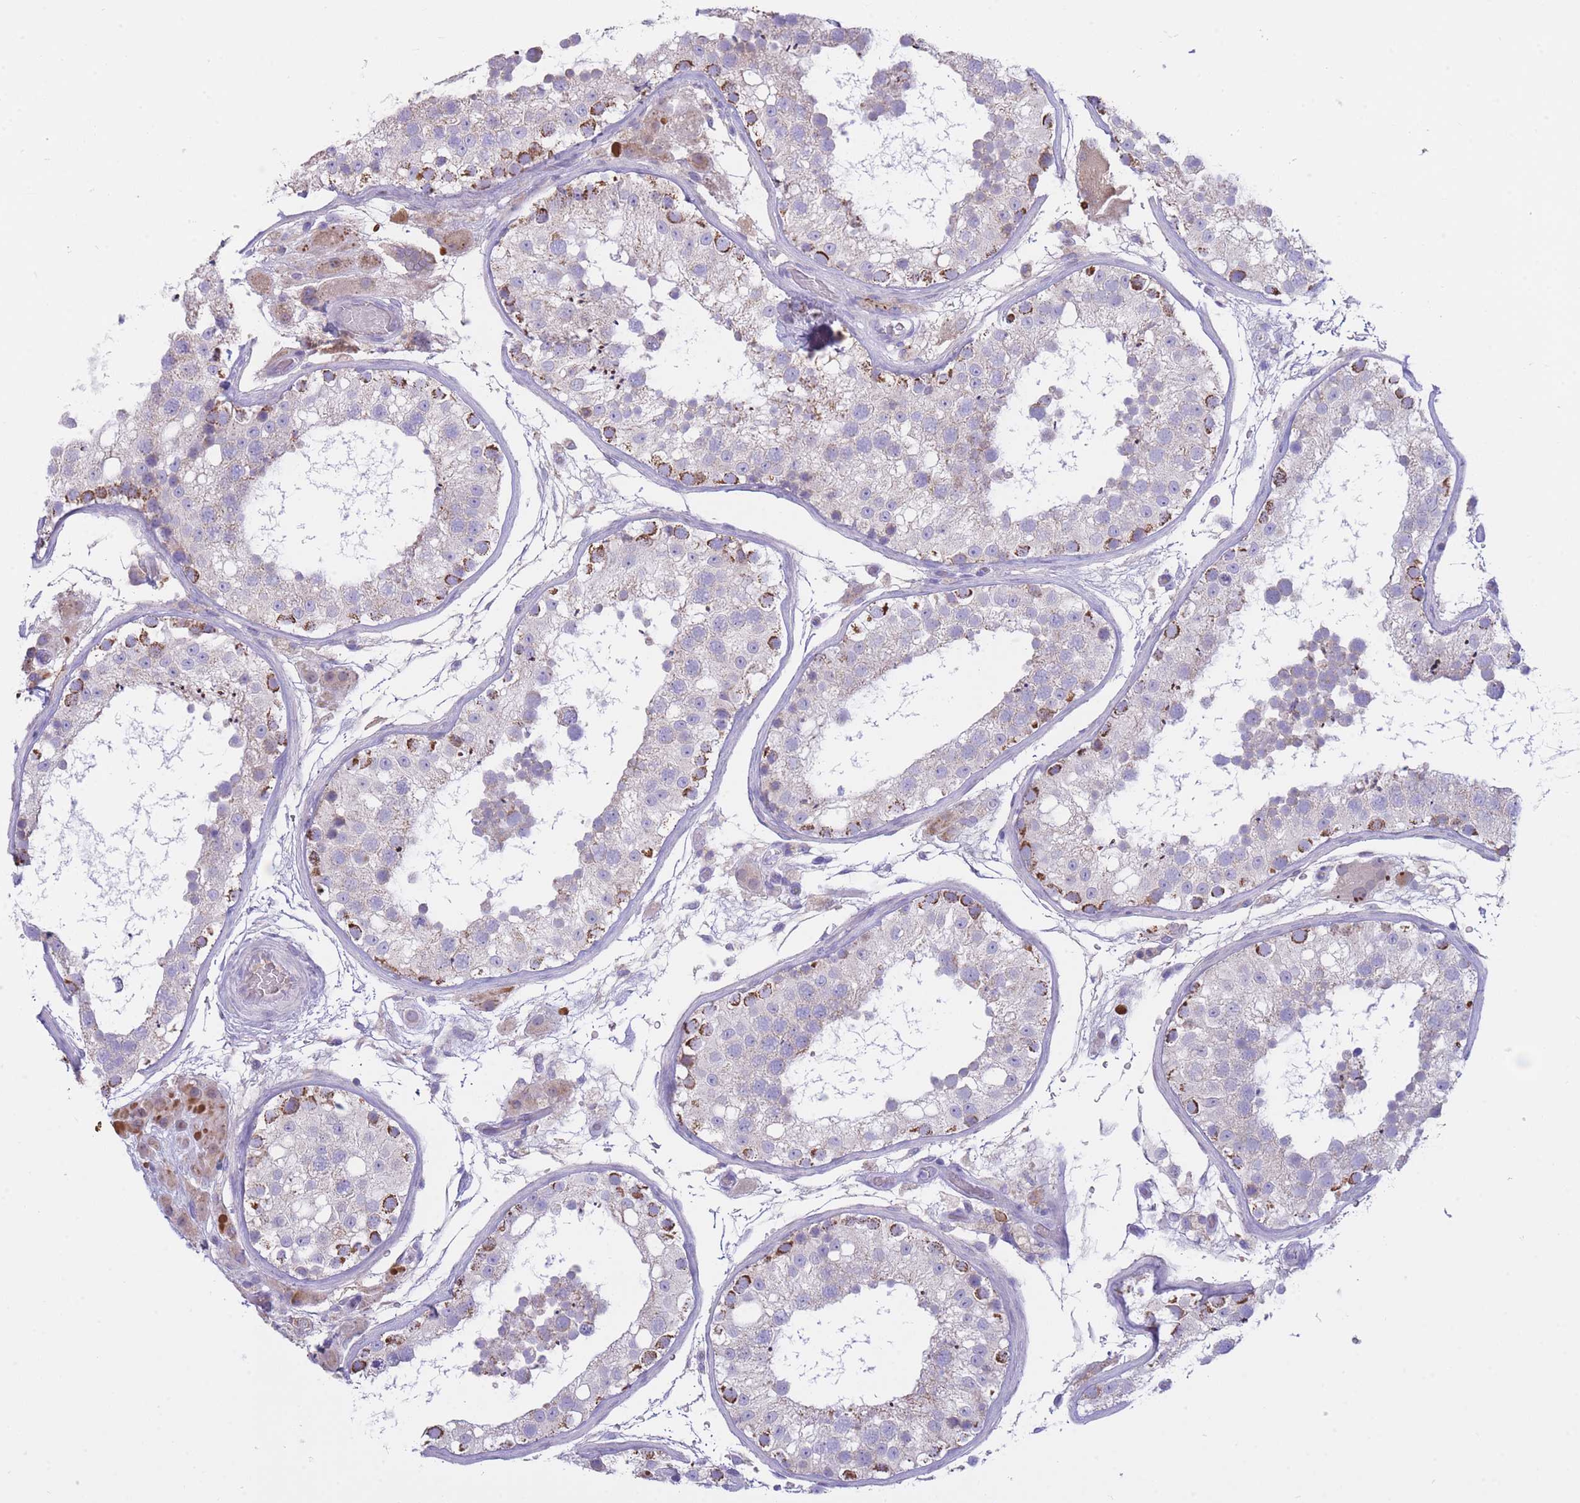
{"staining": {"intensity": "strong", "quantity": "<25%", "location": "cytoplasmic/membranous"}, "tissue": "testis", "cell_type": "Cells in seminiferous ducts", "image_type": "normal", "snomed": [{"axis": "morphology", "description": "Normal tissue, NOS"}, {"axis": "topography", "description": "Testis"}], "caption": "A medium amount of strong cytoplasmic/membranous positivity is seen in about <25% of cells in seminiferous ducts in unremarkable testis.", "gene": "NANP", "patient": {"sex": "male", "age": 26}}